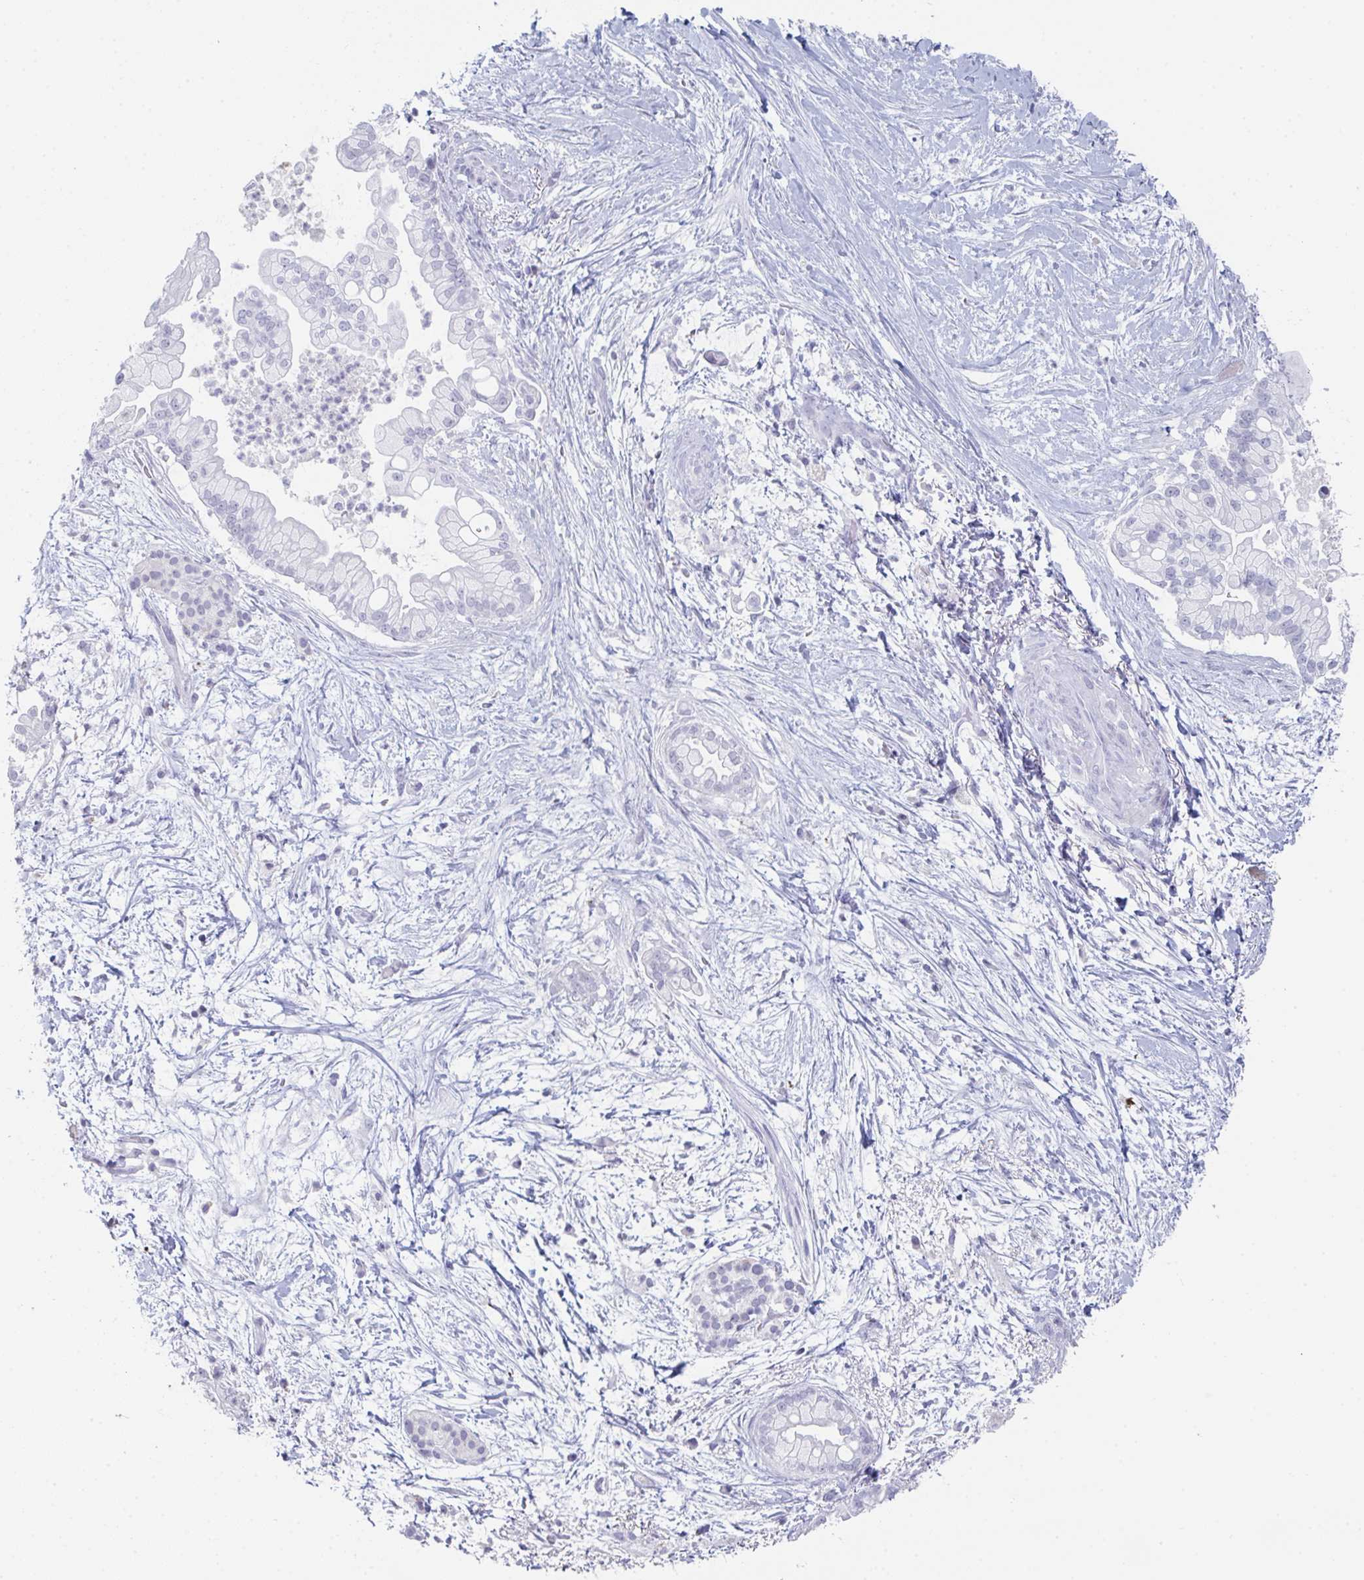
{"staining": {"intensity": "negative", "quantity": "none", "location": "none"}, "tissue": "pancreatic cancer", "cell_type": "Tumor cells", "image_type": "cancer", "snomed": [{"axis": "morphology", "description": "Adenocarcinoma, NOS"}, {"axis": "topography", "description": "Pancreas"}], "caption": "Tumor cells show no significant expression in pancreatic adenocarcinoma.", "gene": "RUBCN", "patient": {"sex": "female", "age": 69}}